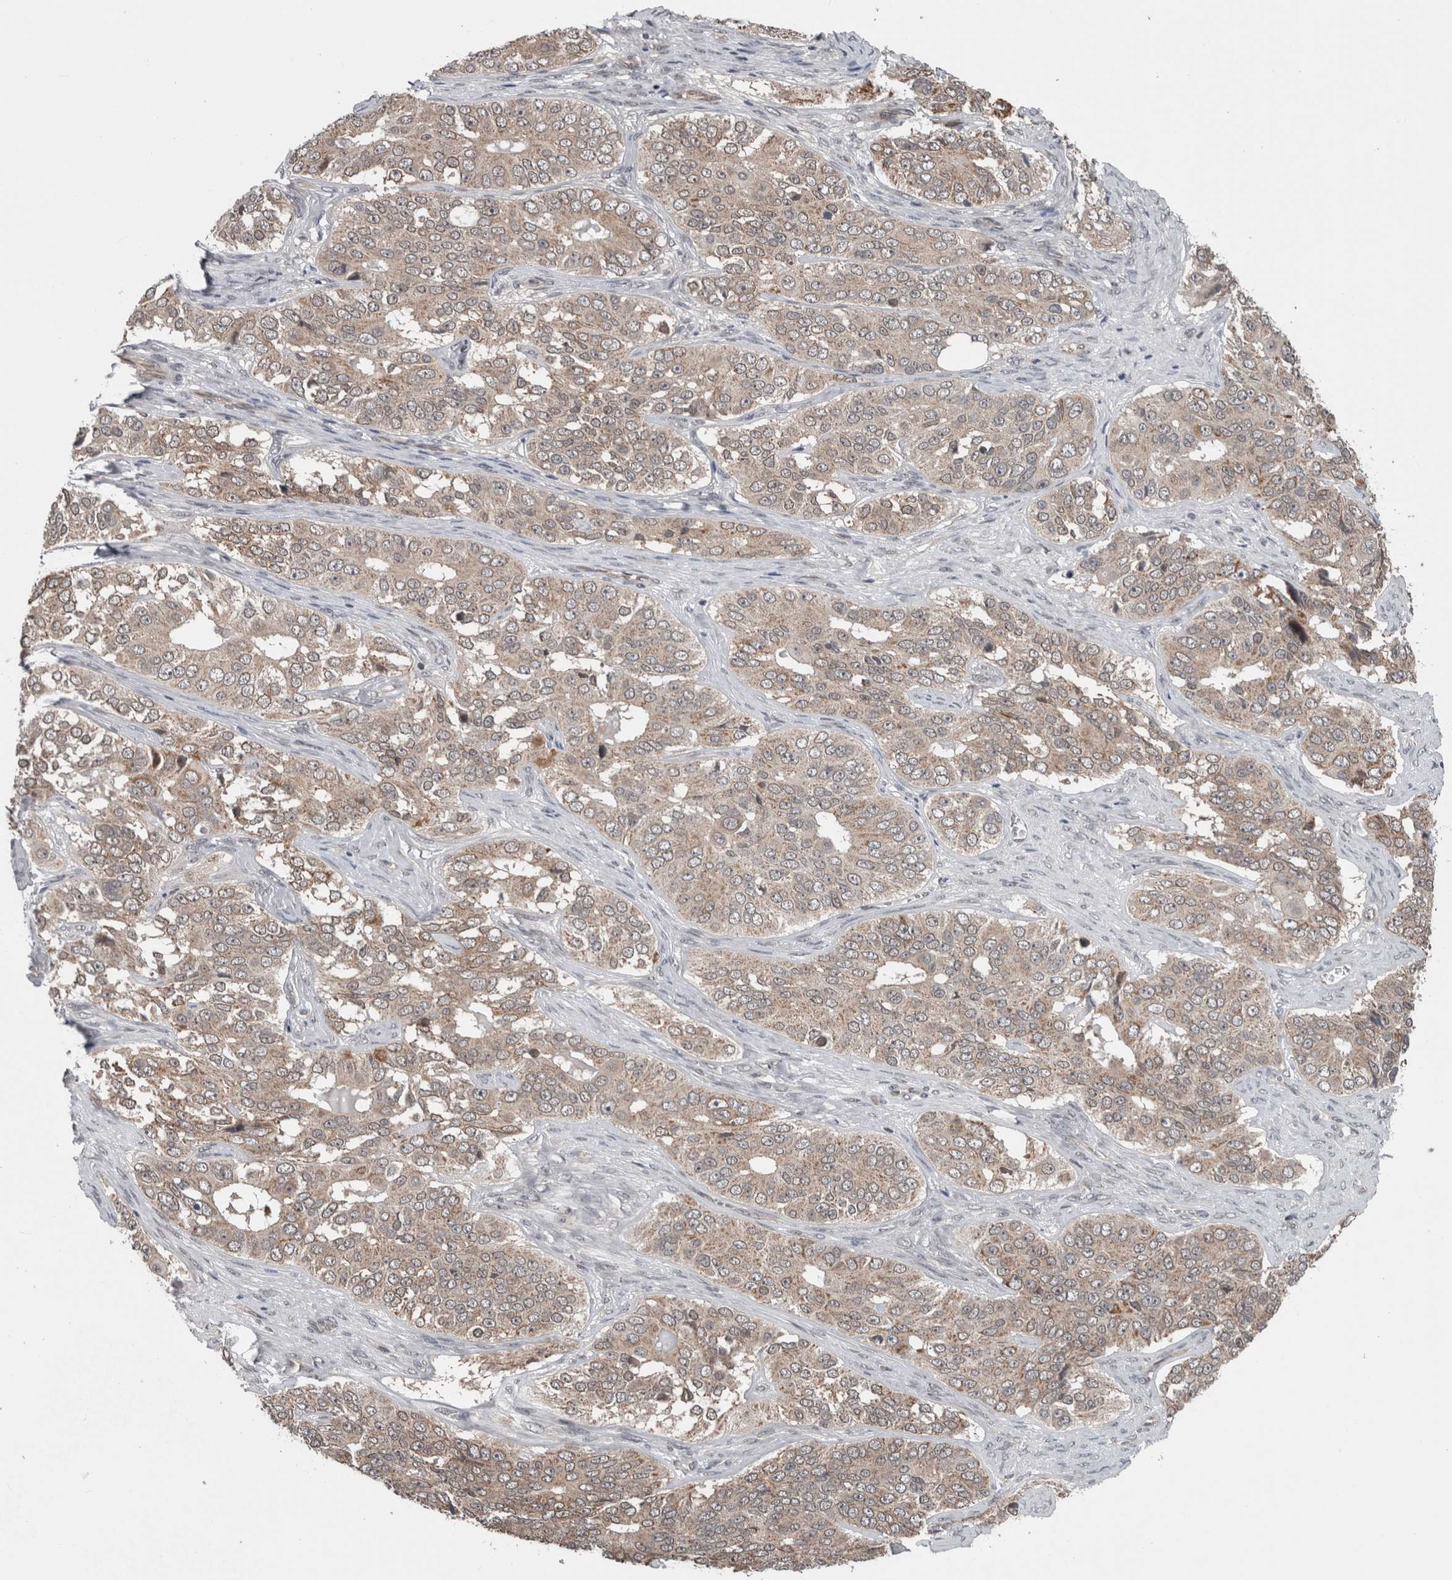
{"staining": {"intensity": "weak", "quantity": "<25%", "location": "cytoplasmic/membranous"}, "tissue": "ovarian cancer", "cell_type": "Tumor cells", "image_type": "cancer", "snomed": [{"axis": "morphology", "description": "Carcinoma, endometroid"}, {"axis": "topography", "description": "Ovary"}], "caption": "This is a histopathology image of immunohistochemistry (IHC) staining of ovarian cancer, which shows no staining in tumor cells. (Immunohistochemistry (ihc), brightfield microscopy, high magnification).", "gene": "ENY2", "patient": {"sex": "female", "age": 51}}